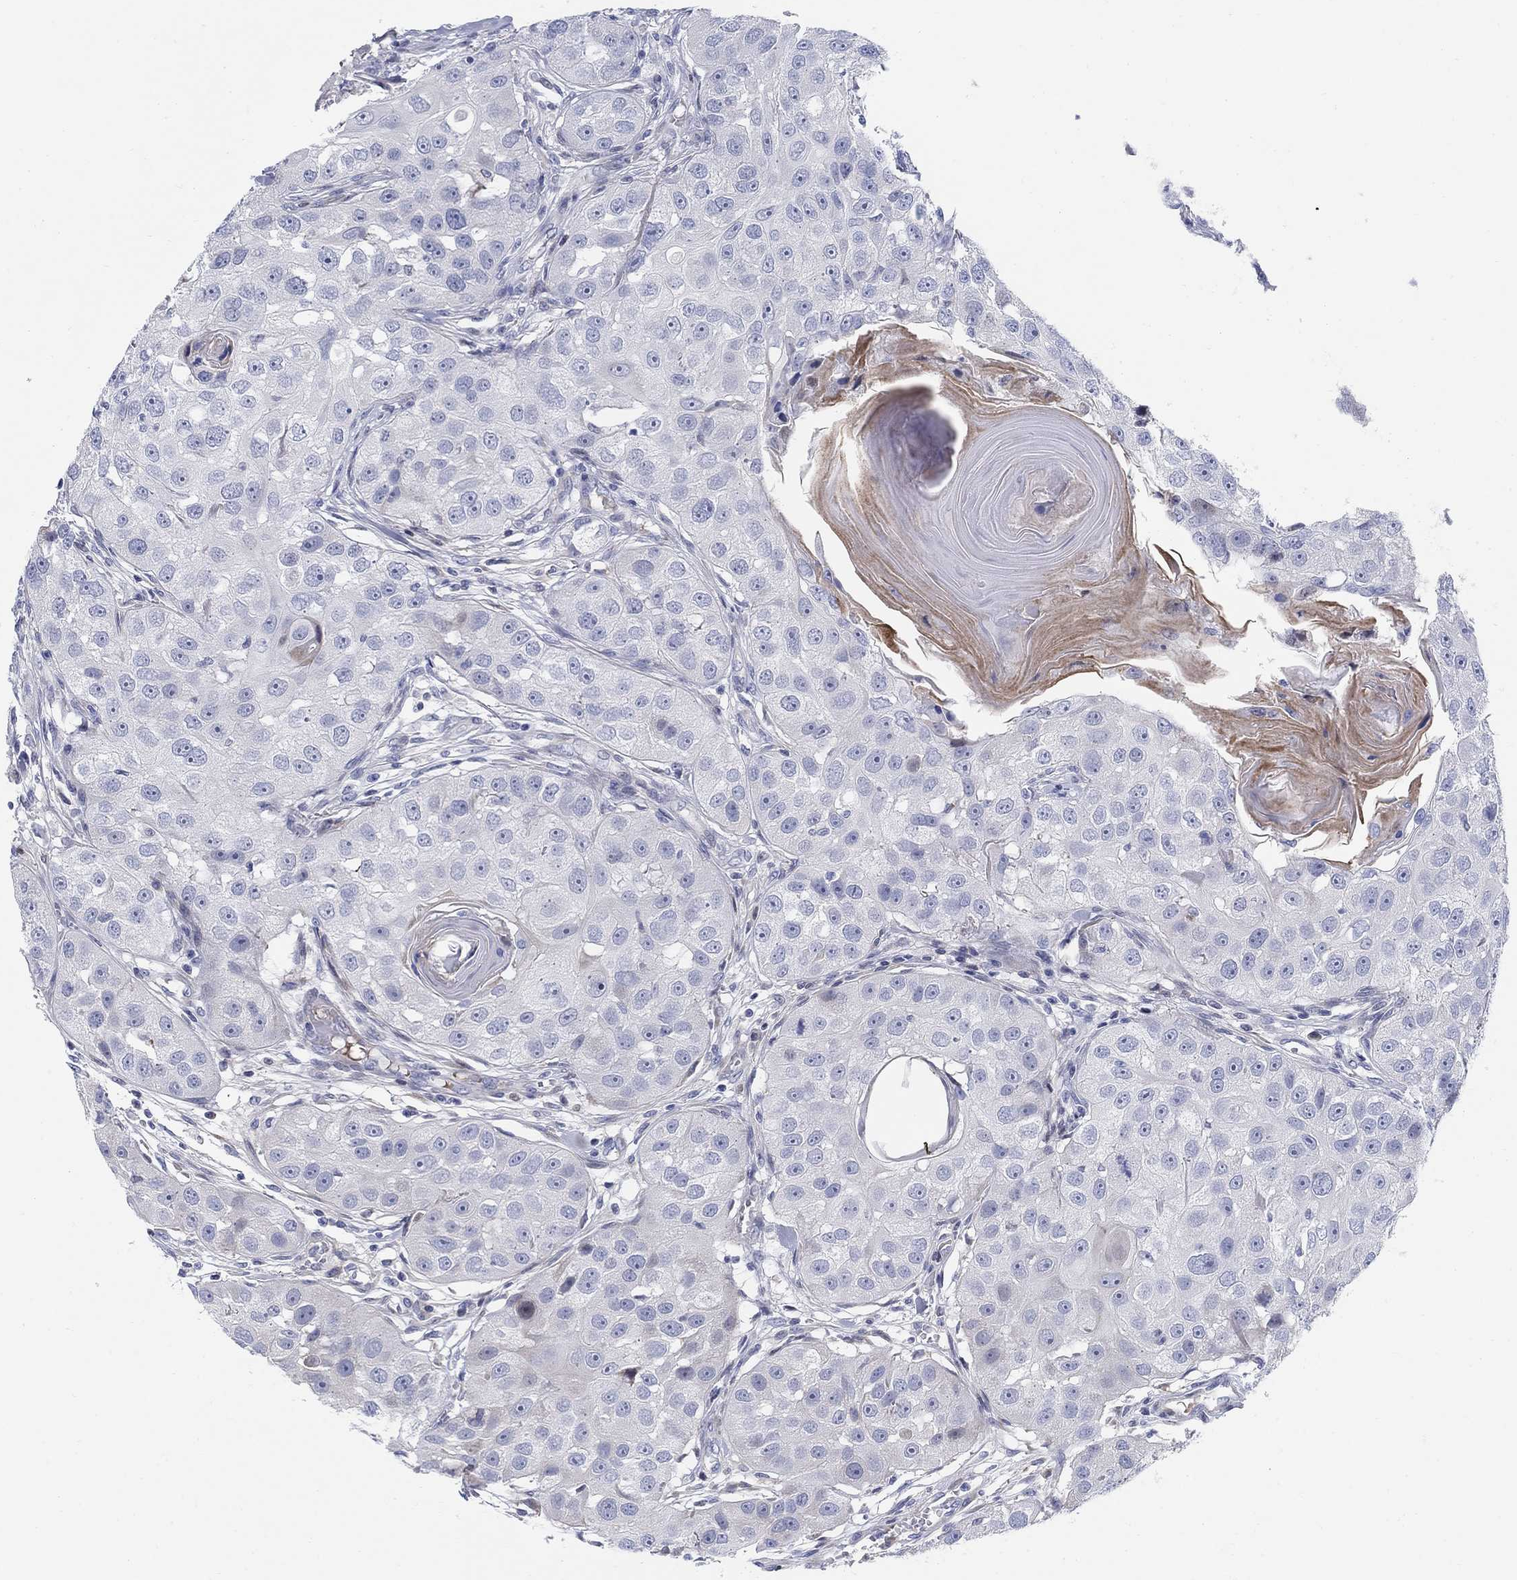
{"staining": {"intensity": "negative", "quantity": "none", "location": "none"}, "tissue": "head and neck cancer", "cell_type": "Tumor cells", "image_type": "cancer", "snomed": [{"axis": "morphology", "description": "Normal tissue, NOS"}, {"axis": "morphology", "description": "Squamous cell carcinoma, NOS"}, {"axis": "topography", "description": "Skeletal muscle"}, {"axis": "topography", "description": "Head-Neck"}], "caption": "Immunohistochemical staining of head and neck cancer shows no significant expression in tumor cells.", "gene": "HEATR4", "patient": {"sex": "male", "age": 51}}